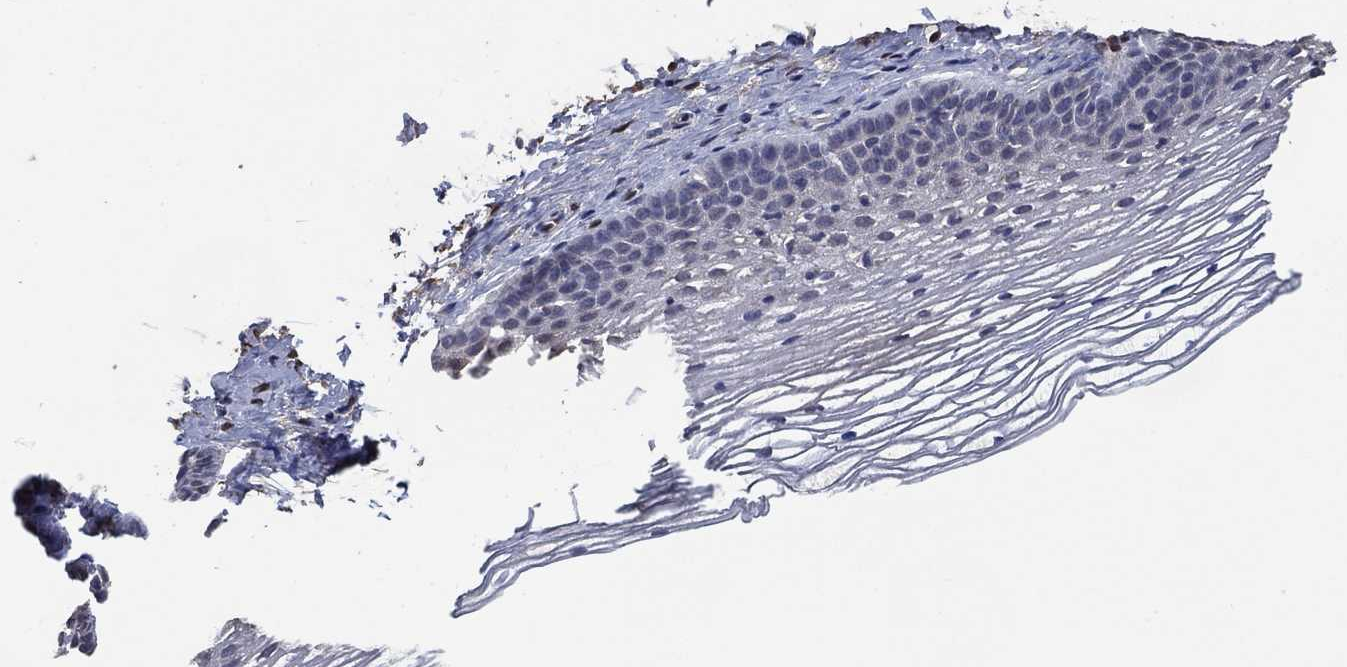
{"staining": {"intensity": "negative", "quantity": "none", "location": "none"}, "tissue": "cervix", "cell_type": "Squamous epithelial cells", "image_type": "normal", "snomed": [{"axis": "morphology", "description": "Normal tissue, NOS"}, {"axis": "topography", "description": "Cervix"}], "caption": "The image reveals no staining of squamous epithelial cells in unremarkable cervix.", "gene": "AK1", "patient": {"sex": "female", "age": 39}}